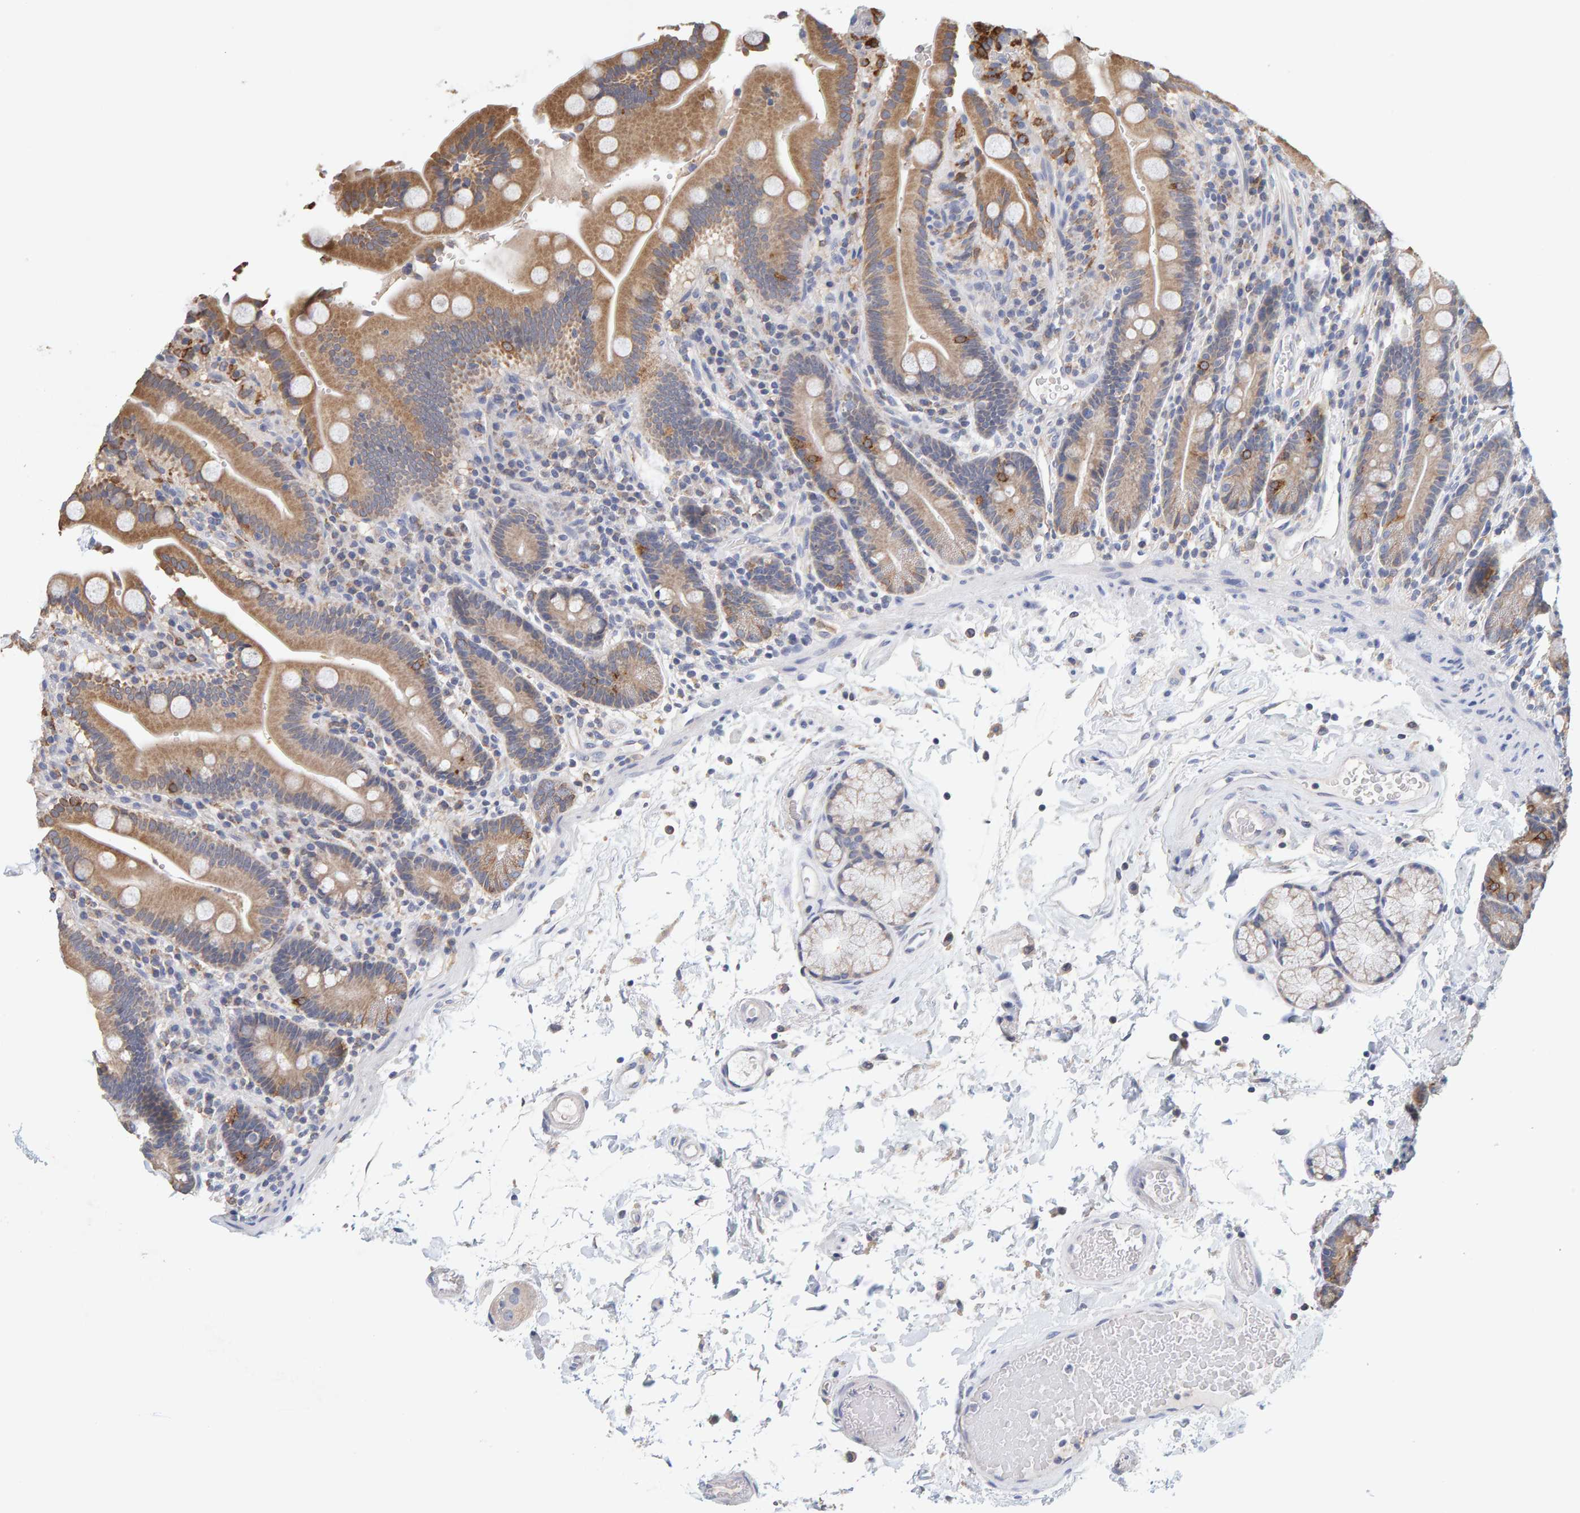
{"staining": {"intensity": "moderate", "quantity": ">75%", "location": "cytoplasmic/membranous"}, "tissue": "duodenum", "cell_type": "Glandular cells", "image_type": "normal", "snomed": [{"axis": "morphology", "description": "Normal tissue, NOS"}, {"axis": "topography", "description": "Small intestine, NOS"}], "caption": "Duodenum stained with a brown dye exhibits moderate cytoplasmic/membranous positive staining in approximately >75% of glandular cells.", "gene": "SGPL1", "patient": {"sex": "female", "age": 71}}